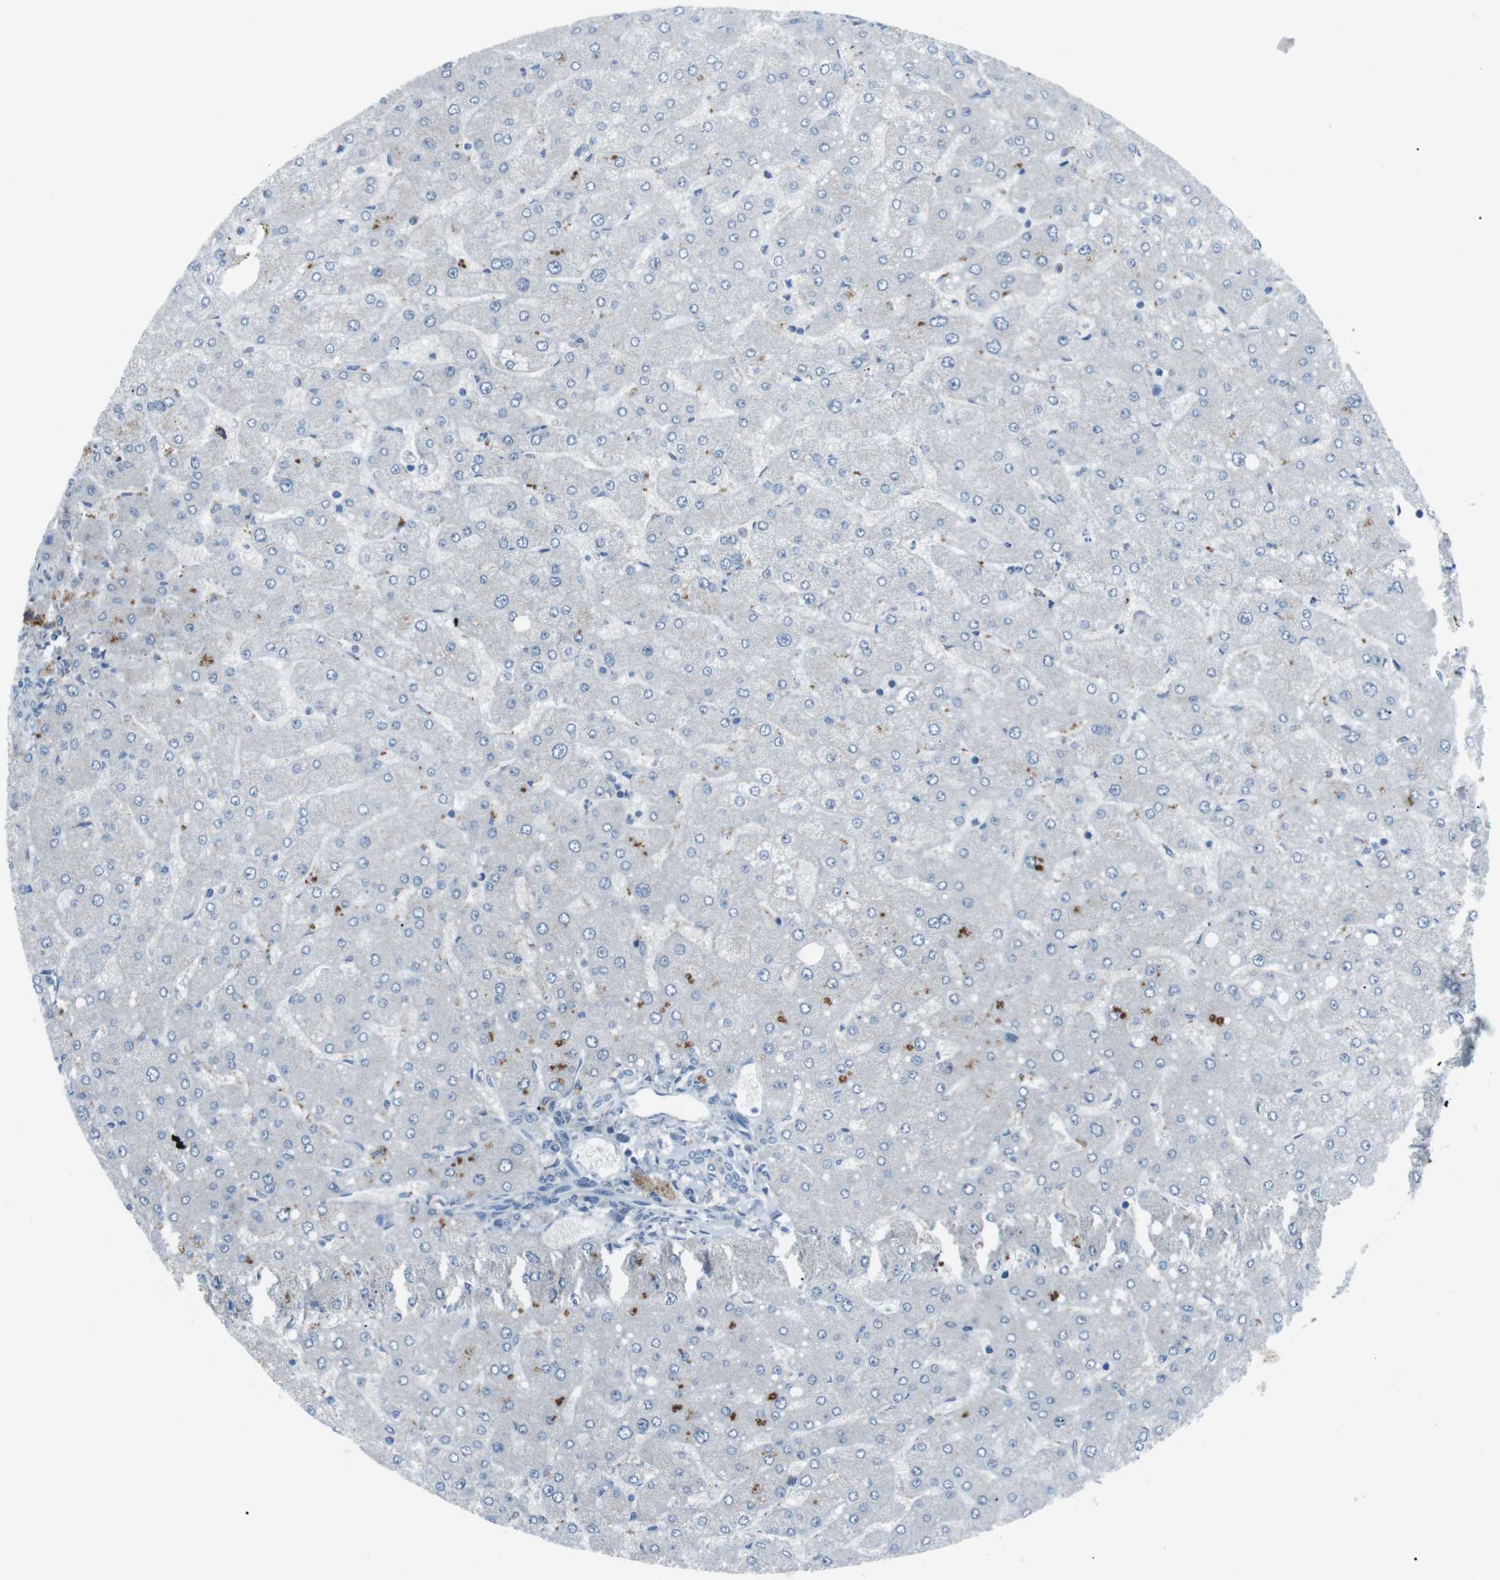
{"staining": {"intensity": "negative", "quantity": "none", "location": "none"}, "tissue": "liver", "cell_type": "Cholangiocytes", "image_type": "normal", "snomed": [{"axis": "morphology", "description": "Normal tissue, NOS"}, {"axis": "topography", "description": "Liver"}], "caption": "The immunohistochemistry photomicrograph has no significant positivity in cholangiocytes of liver.", "gene": "FCRLA", "patient": {"sex": "male", "age": 55}}